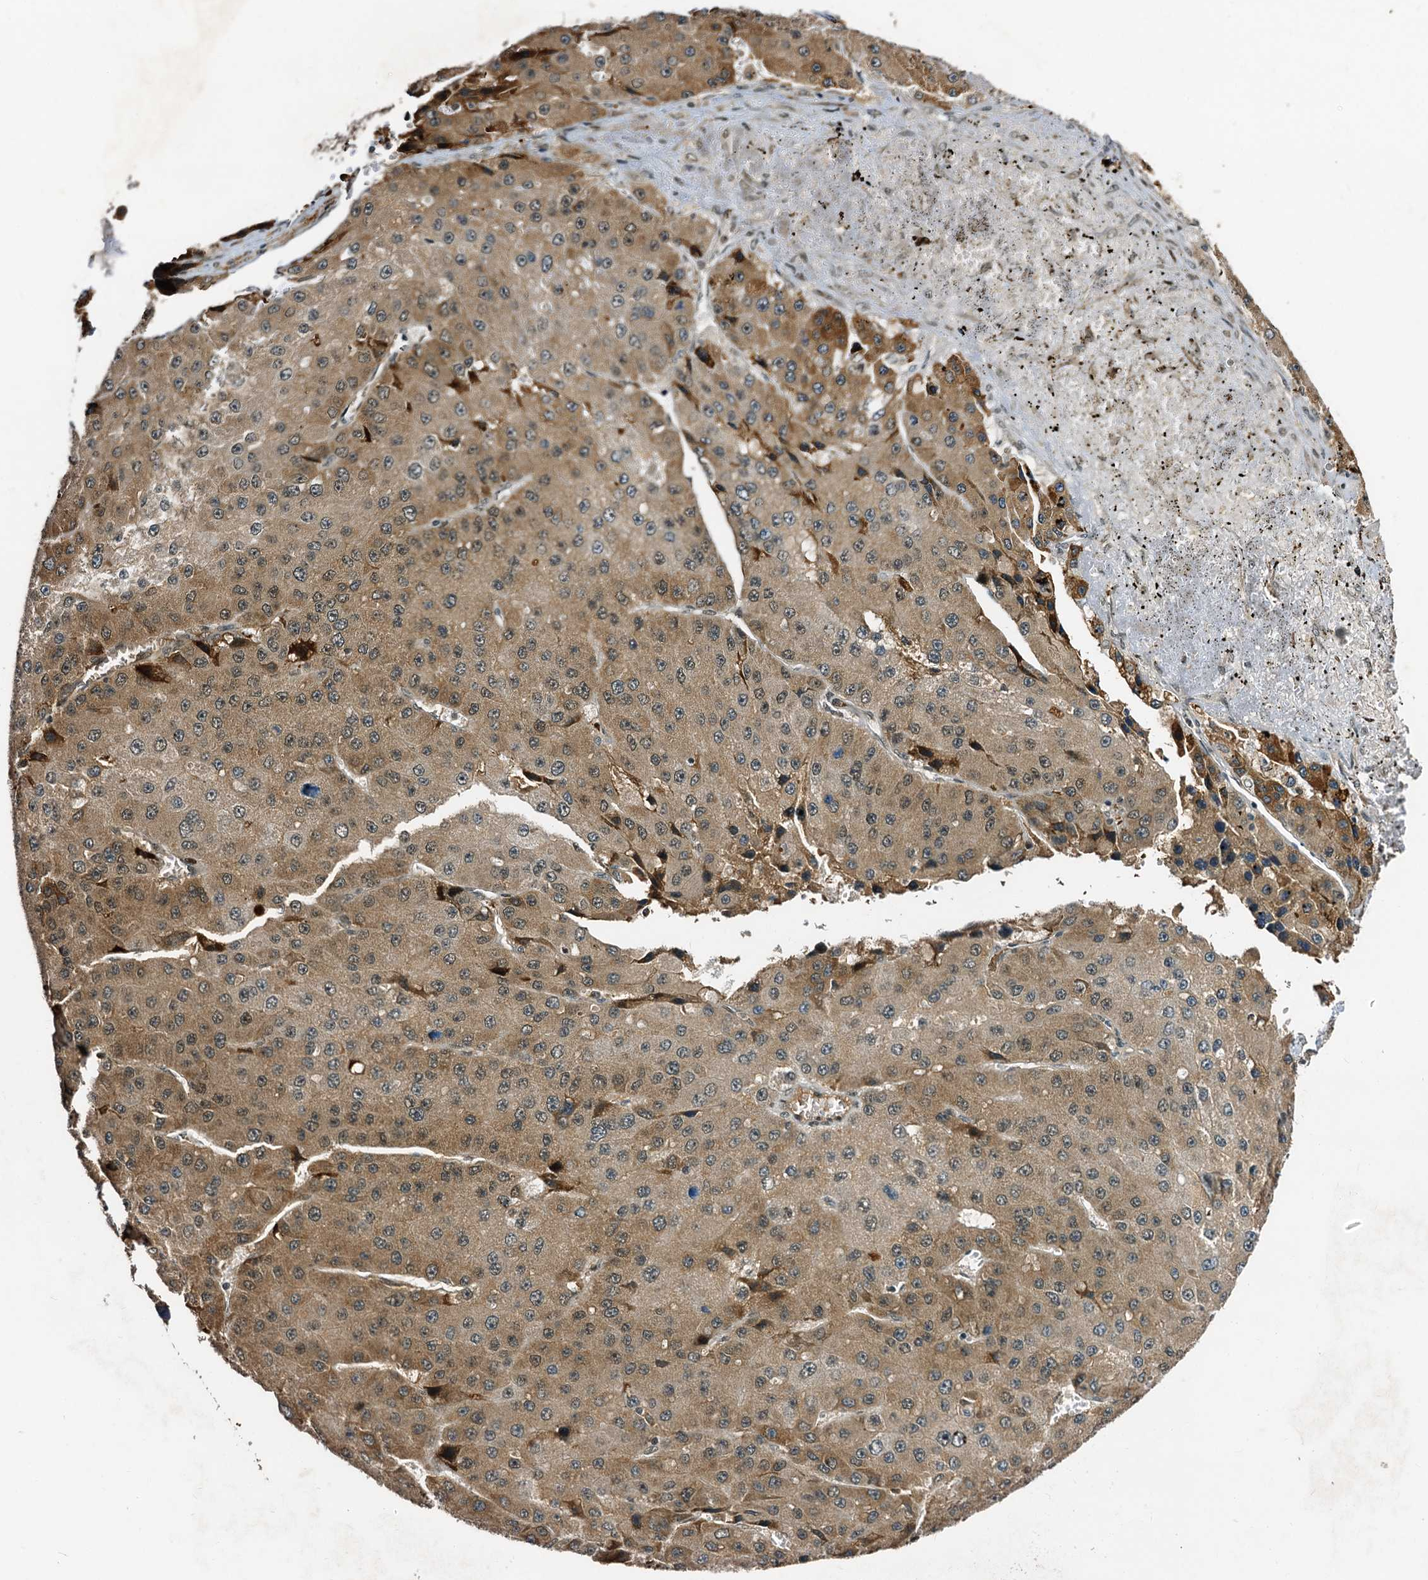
{"staining": {"intensity": "moderate", "quantity": ">75%", "location": "cytoplasmic/membranous"}, "tissue": "liver cancer", "cell_type": "Tumor cells", "image_type": "cancer", "snomed": [{"axis": "morphology", "description": "Carcinoma, Hepatocellular, NOS"}, {"axis": "topography", "description": "Liver"}], "caption": "Moderate cytoplasmic/membranous expression is appreciated in about >75% of tumor cells in liver cancer.", "gene": "TRAPPC4", "patient": {"sex": "female", "age": 73}}